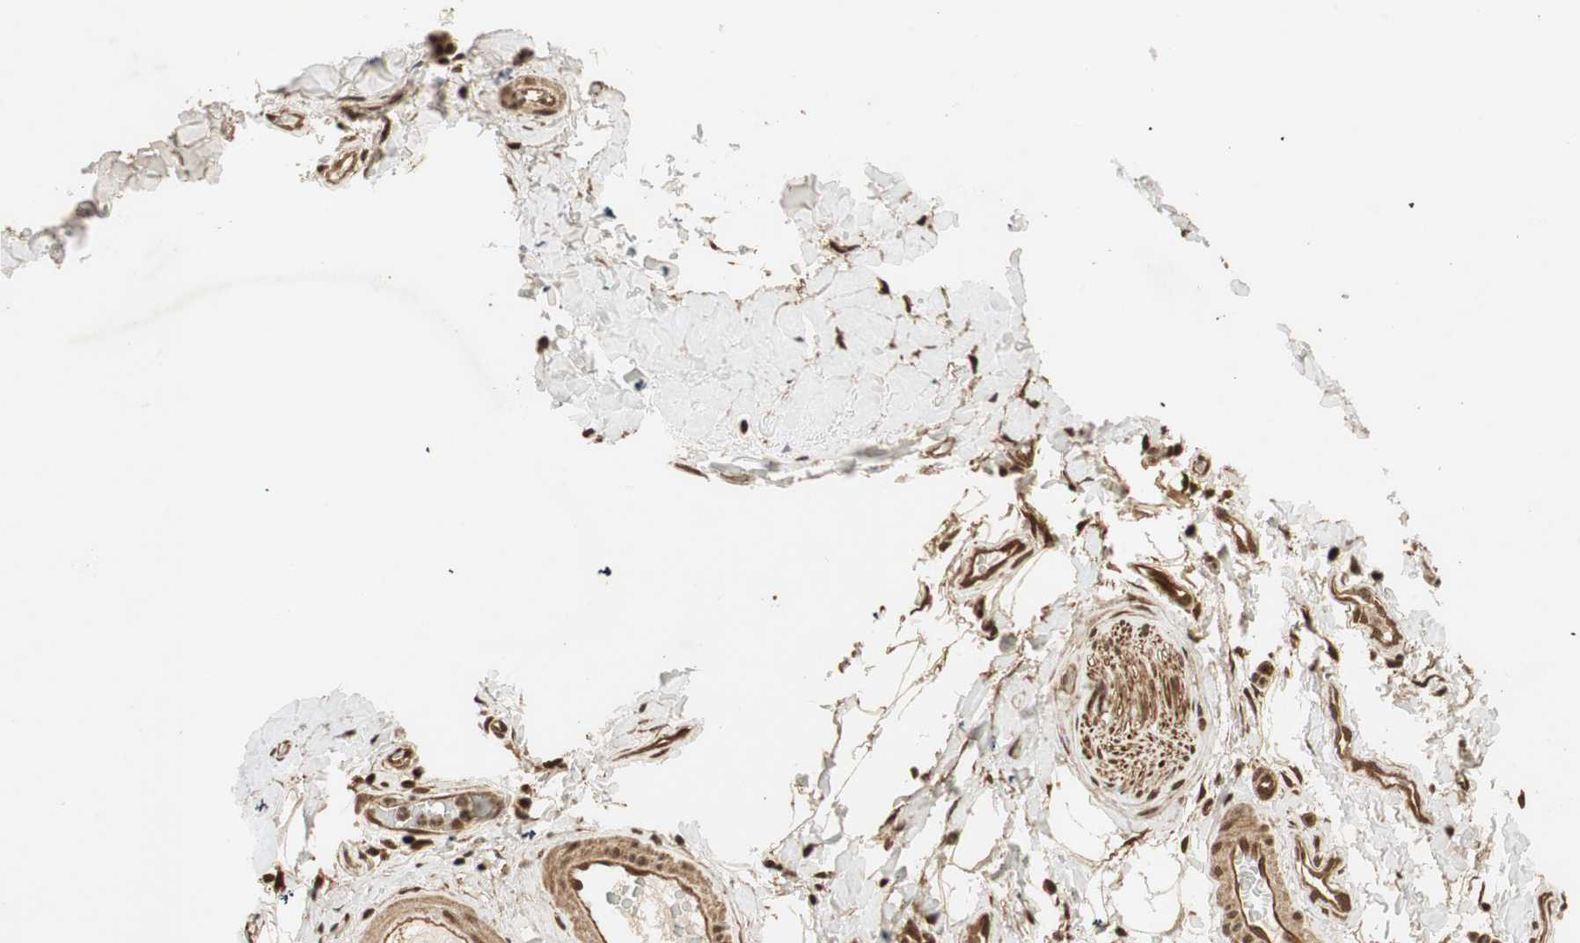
{"staining": {"intensity": "strong", "quantity": ">75%", "location": "cytoplasmic/membranous,nuclear"}, "tissue": "adipose tissue", "cell_type": "Adipocytes", "image_type": "normal", "snomed": [{"axis": "morphology", "description": "Normal tissue, NOS"}, {"axis": "morphology", "description": "Carcinoma, NOS"}, {"axis": "topography", "description": "Pancreas"}, {"axis": "topography", "description": "Peripheral nerve tissue"}], "caption": "Immunohistochemistry image of unremarkable adipose tissue: adipose tissue stained using IHC reveals high levels of strong protein expression localized specifically in the cytoplasmic/membranous,nuclear of adipocytes, appearing as a cytoplasmic/membranous,nuclear brown color.", "gene": "RPA3", "patient": {"sex": "female", "age": 29}}